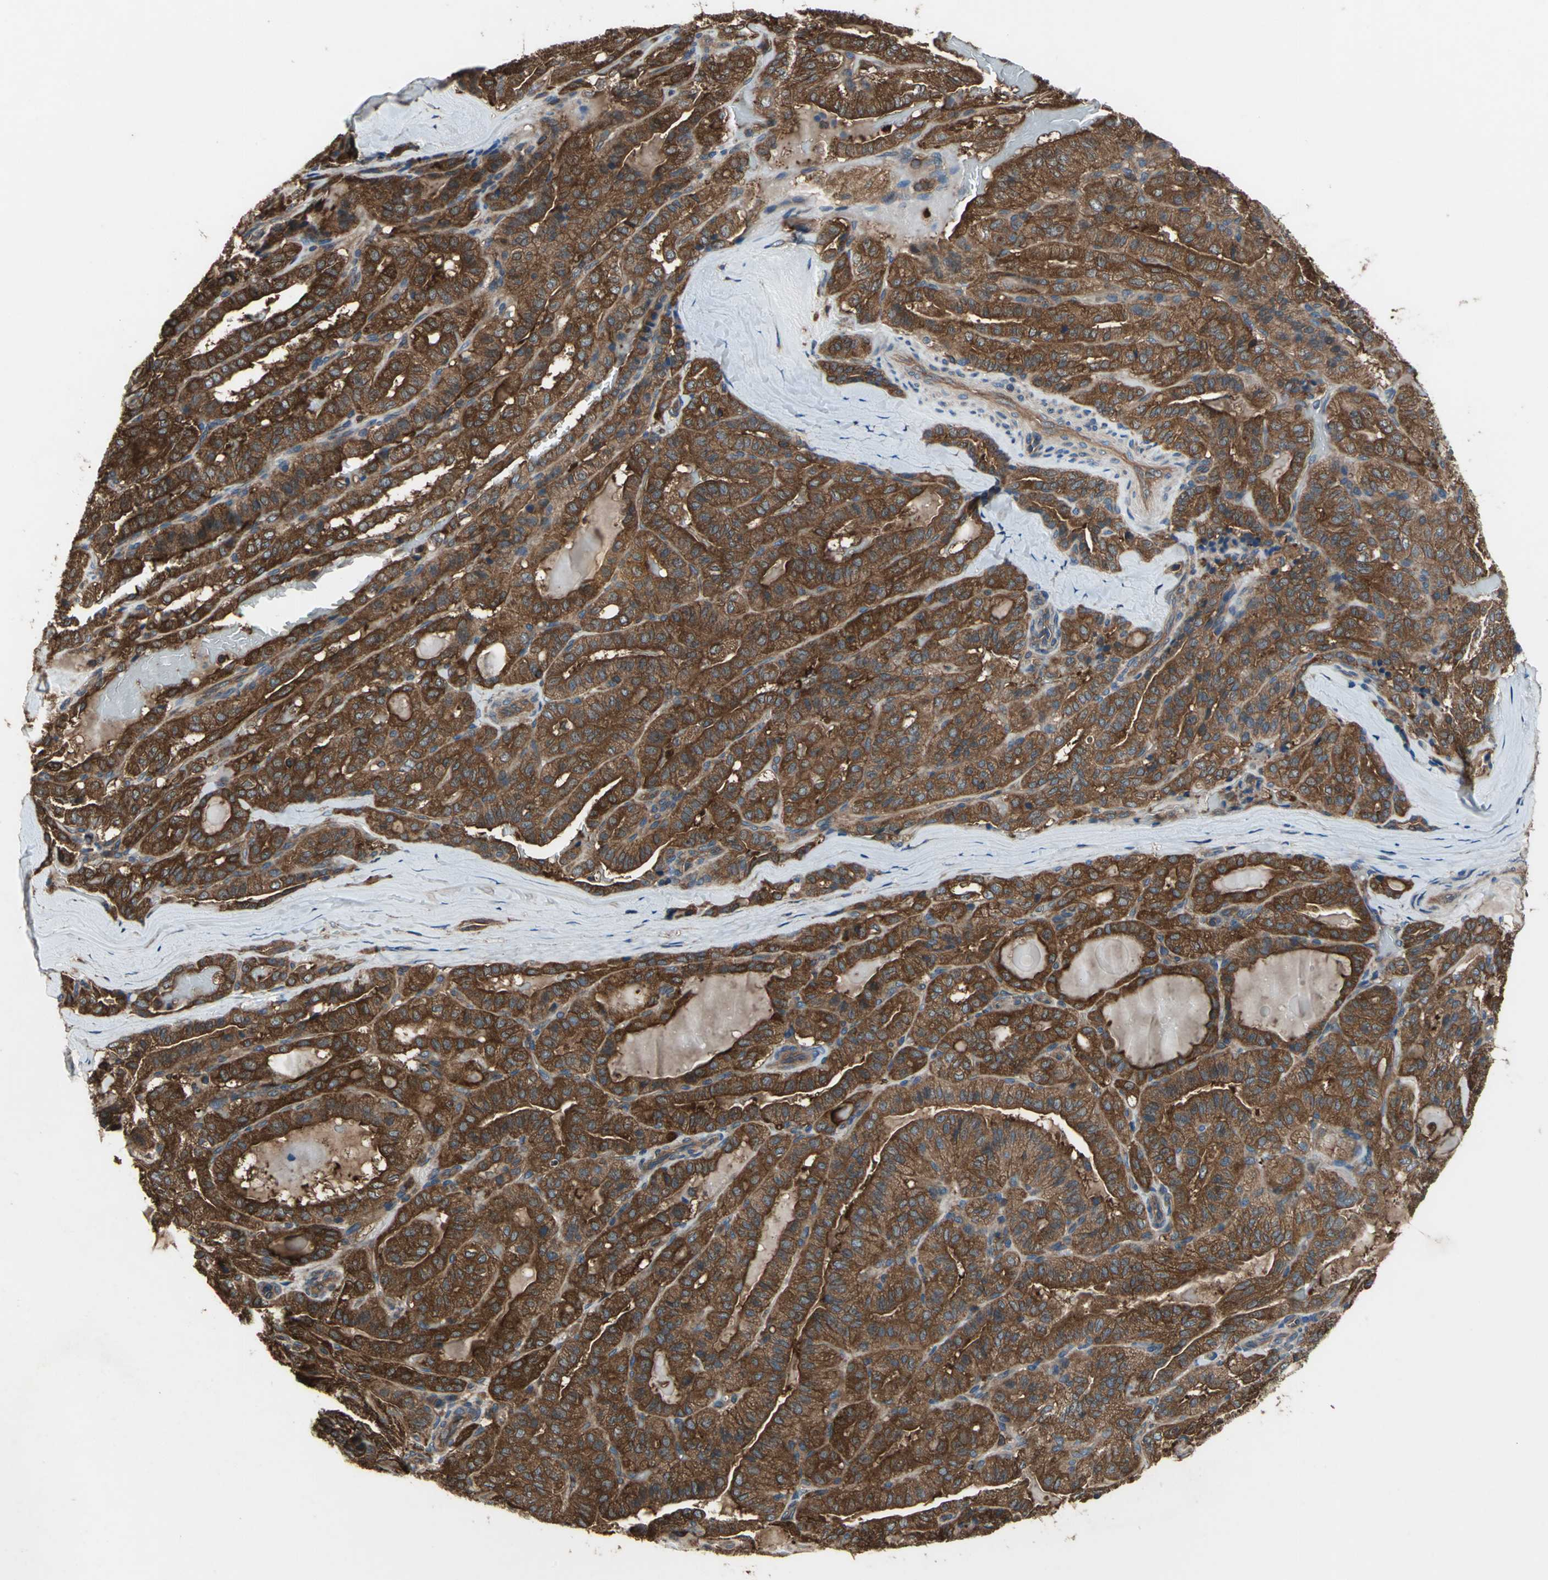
{"staining": {"intensity": "strong", "quantity": ">75%", "location": "cytoplasmic/membranous"}, "tissue": "thyroid cancer", "cell_type": "Tumor cells", "image_type": "cancer", "snomed": [{"axis": "morphology", "description": "Papillary adenocarcinoma, NOS"}, {"axis": "topography", "description": "Thyroid gland"}], "caption": "Papillary adenocarcinoma (thyroid) tissue reveals strong cytoplasmic/membranous staining in about >75% of tumor cells", "gene": "CAPN1", "patient": {"sex": "male", "age": 77}}